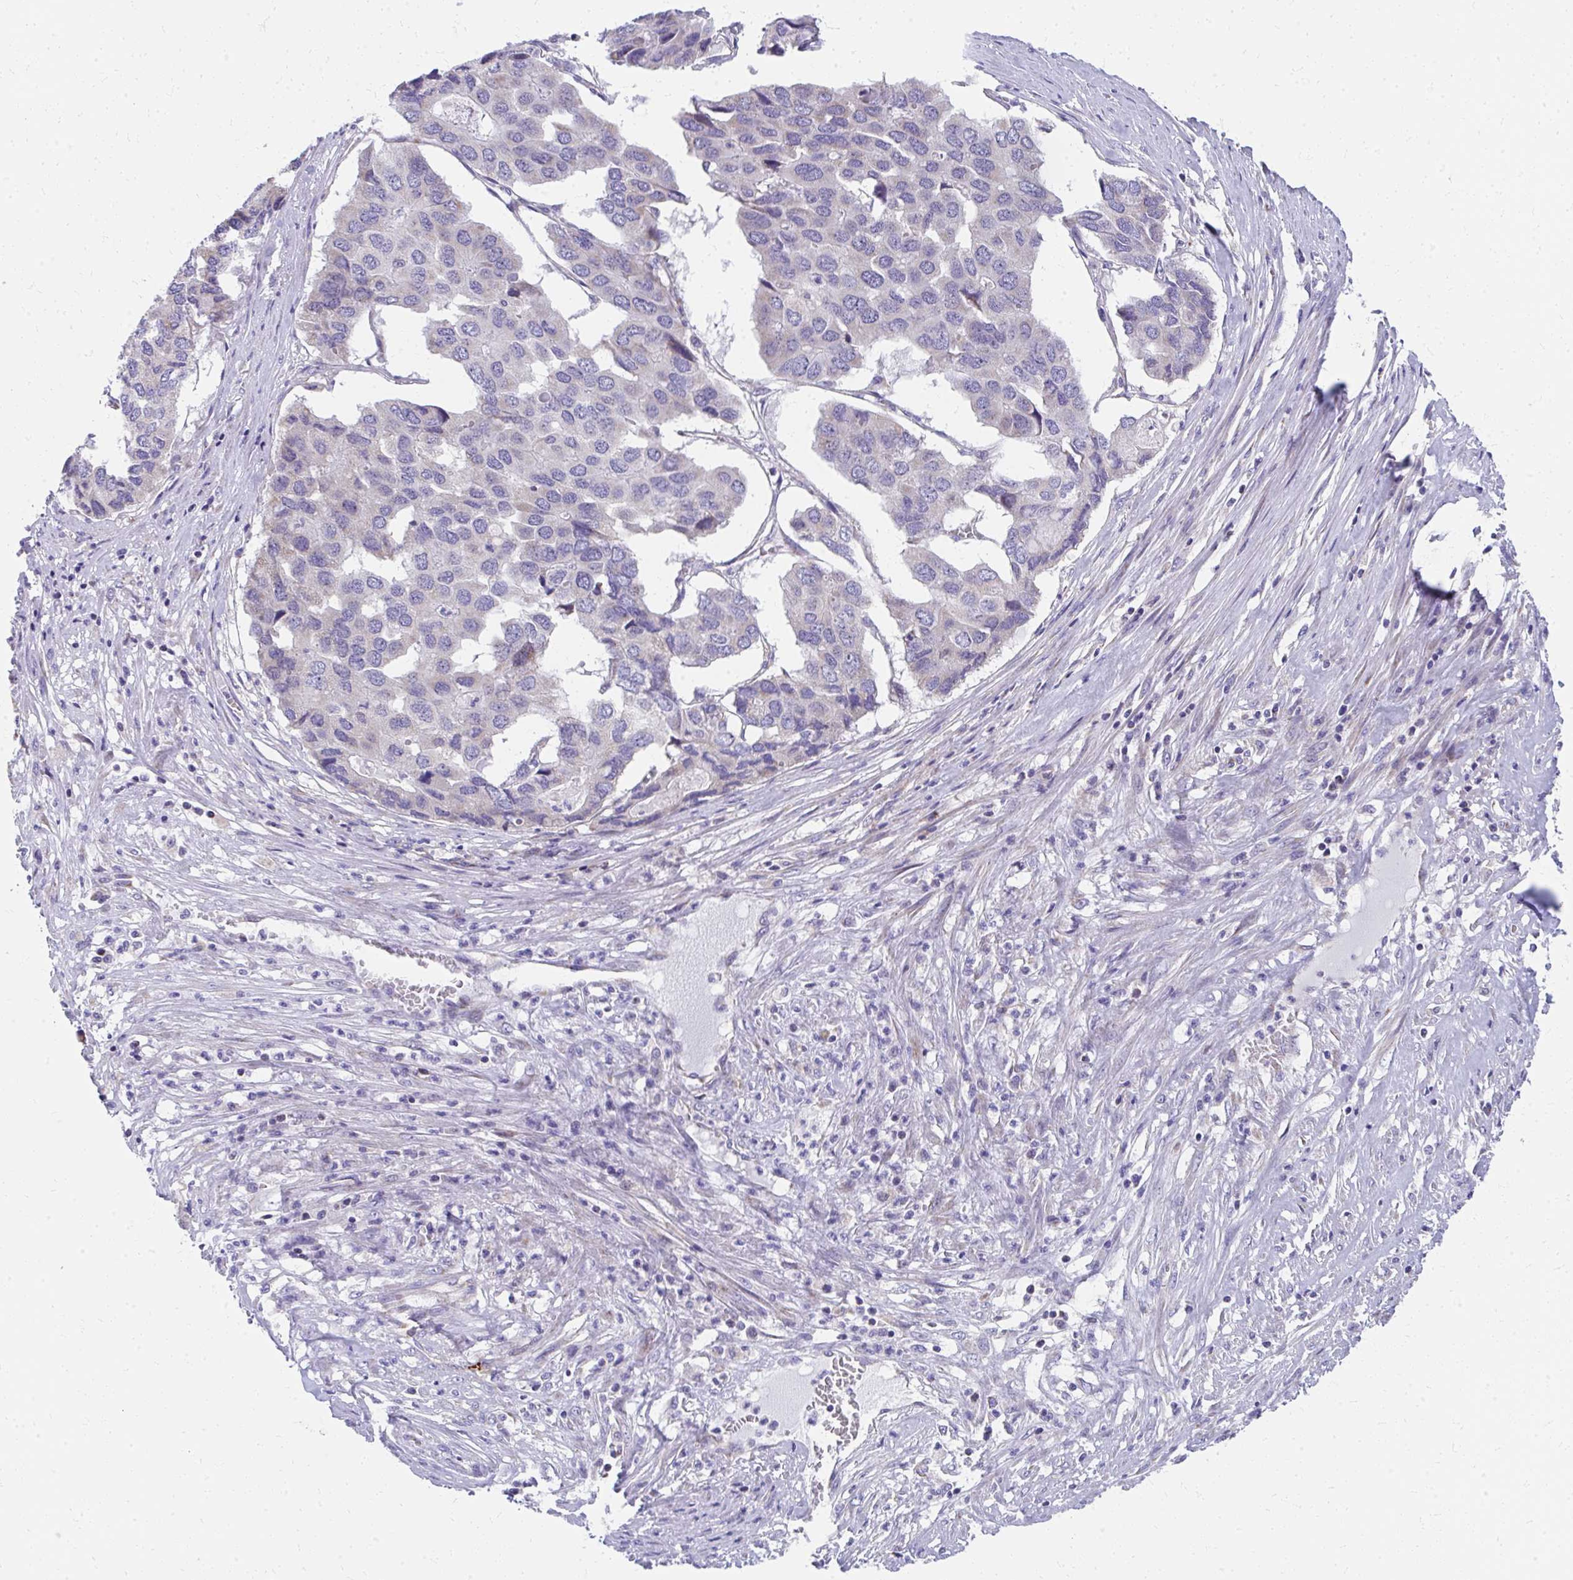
{"staining": {"intensity": "negative", "quantity": "none", "location": "none"}, "tissue": "pancreatic cancer", "cell_type": "Tumor cells", "image_type": "cancer", "snomed": [{"axis": "morphology", "description": "Adenocarcinoma, NOS"}, {"axis": "topography", "description": "Pancreas"}], "caption": "Immunohistochemistry micrograph of human pancreatic cancer (adenocarcinoma) stained for a protein (brown), which demonstrates no staining in tumor cells.", "gene": "IL37", "patient": {"sex": "male", "age": 50}}